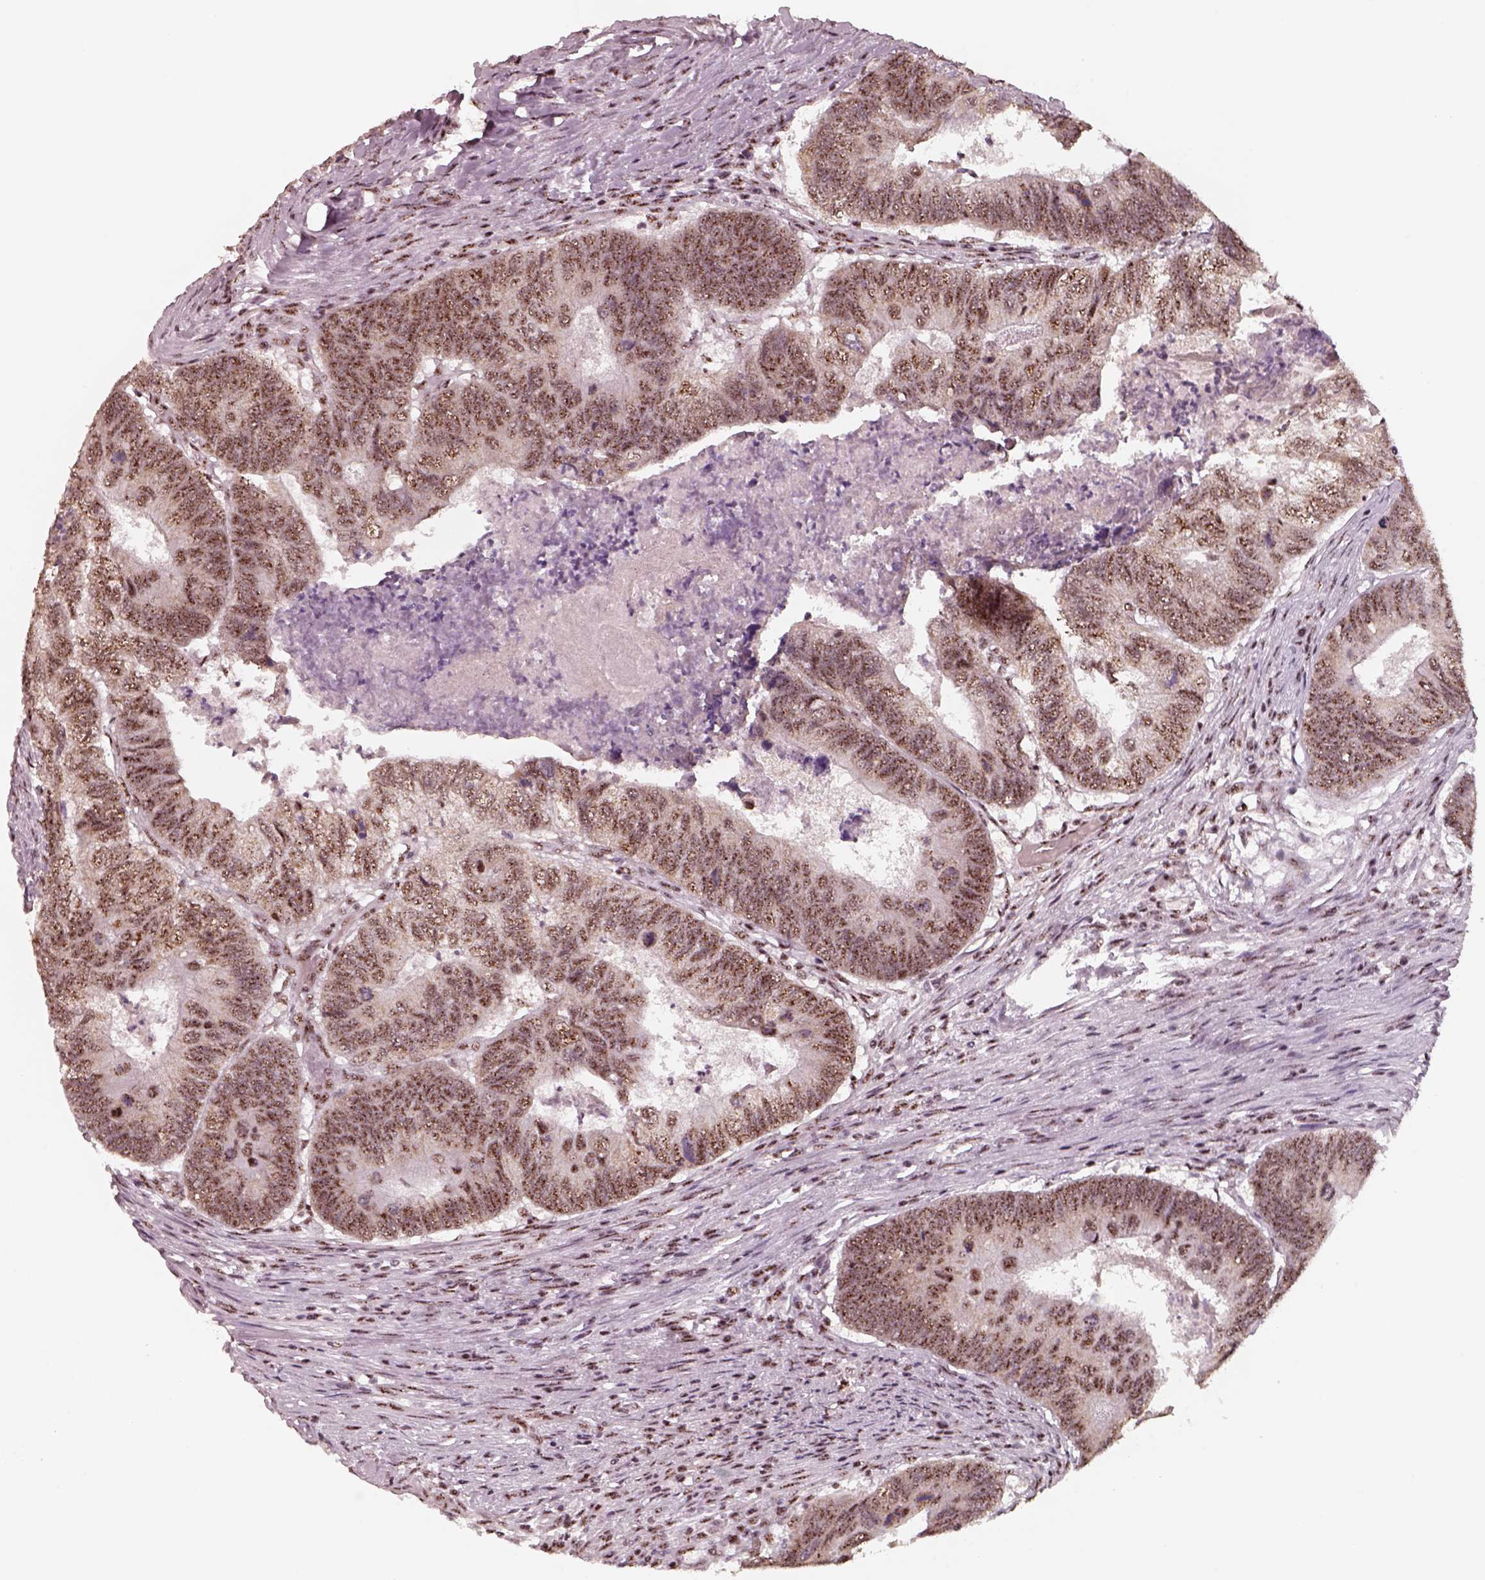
{"staining": {"intensity": "moderate", "quantity": ">75%", "location": "nuclear"}, "tissue": "colorectal cancer", "cell_type": "Tumor cells", "image_type": "cancer", "snomed": [{"axis": "morphology", "description": "Adenocarcinoma, NOS"}, {"axis": "topography", "description": "Colon"}], "caption": "A histopathology image of colorectal cancer (adenocarcinoma) stained for a protein exhibits moderate nuclear brown staining in tumor cells.", "gene": "ATXN7L3", "patient": {"sex": "female", "age": 67}}